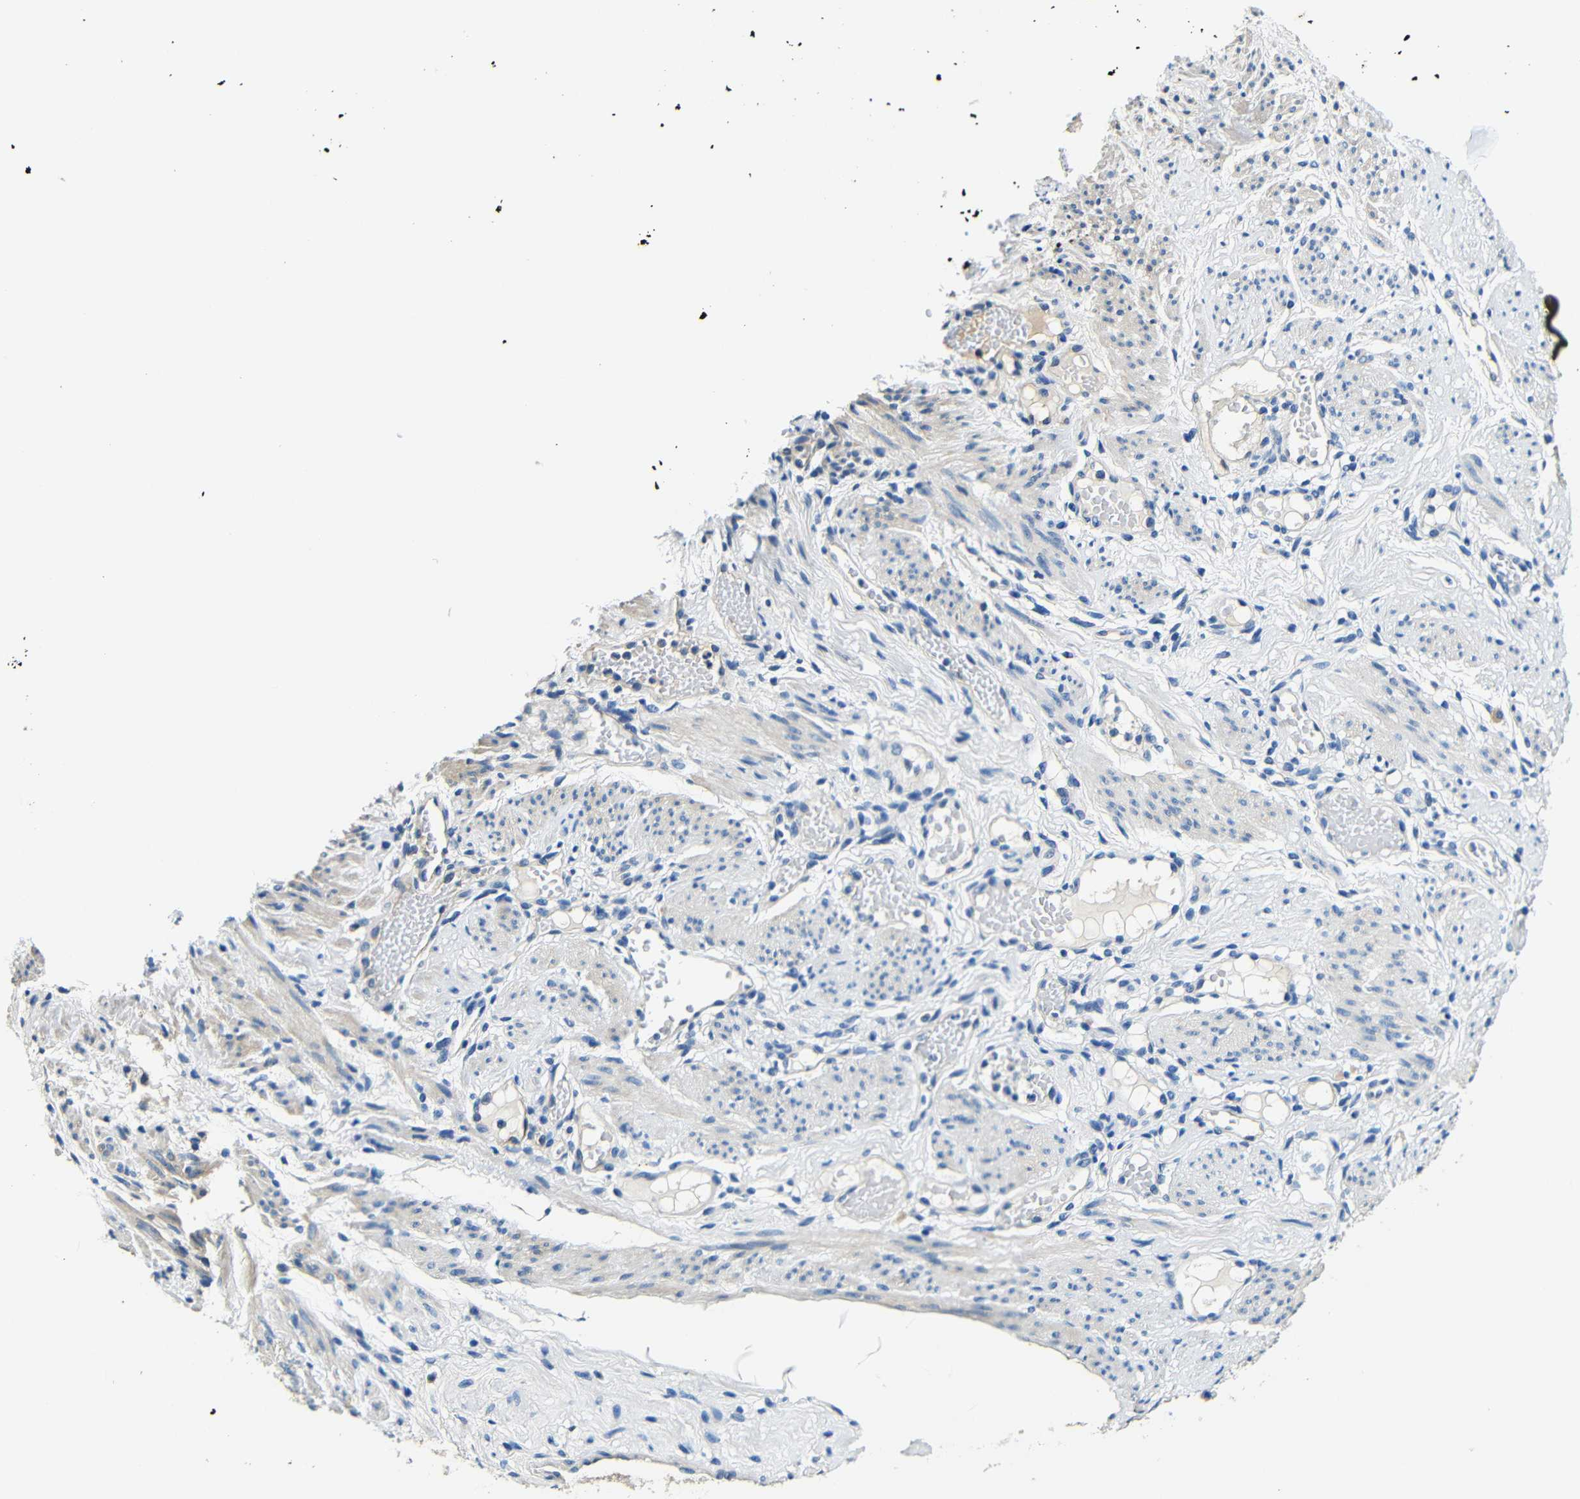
{"staining": {"intensity": "negative", "quantity": "none", "location": "none"}, "tissue": "endometrial cancer", "cell_type": "Tumor cells", "image_type": "cancer", "snomed": [{"axis": "morphology", "description": "Adenocarcinoma, NOS"}, {"axis": "topography", "description": "Endometrium"}], "caption": "Immunohistochemical staining of adenocarcinoma (endometrial) demonstrates no significant positivity in tumor cells. Brightfield microscopy of immunohistochemistry (IHC) stained with DAB (3,3'-diaminobenzidine) (brown) and hematoxylin (blue), captured at high magnification.", "gene": "FMO5", "patient": {"sex": "female", "age": 85}}